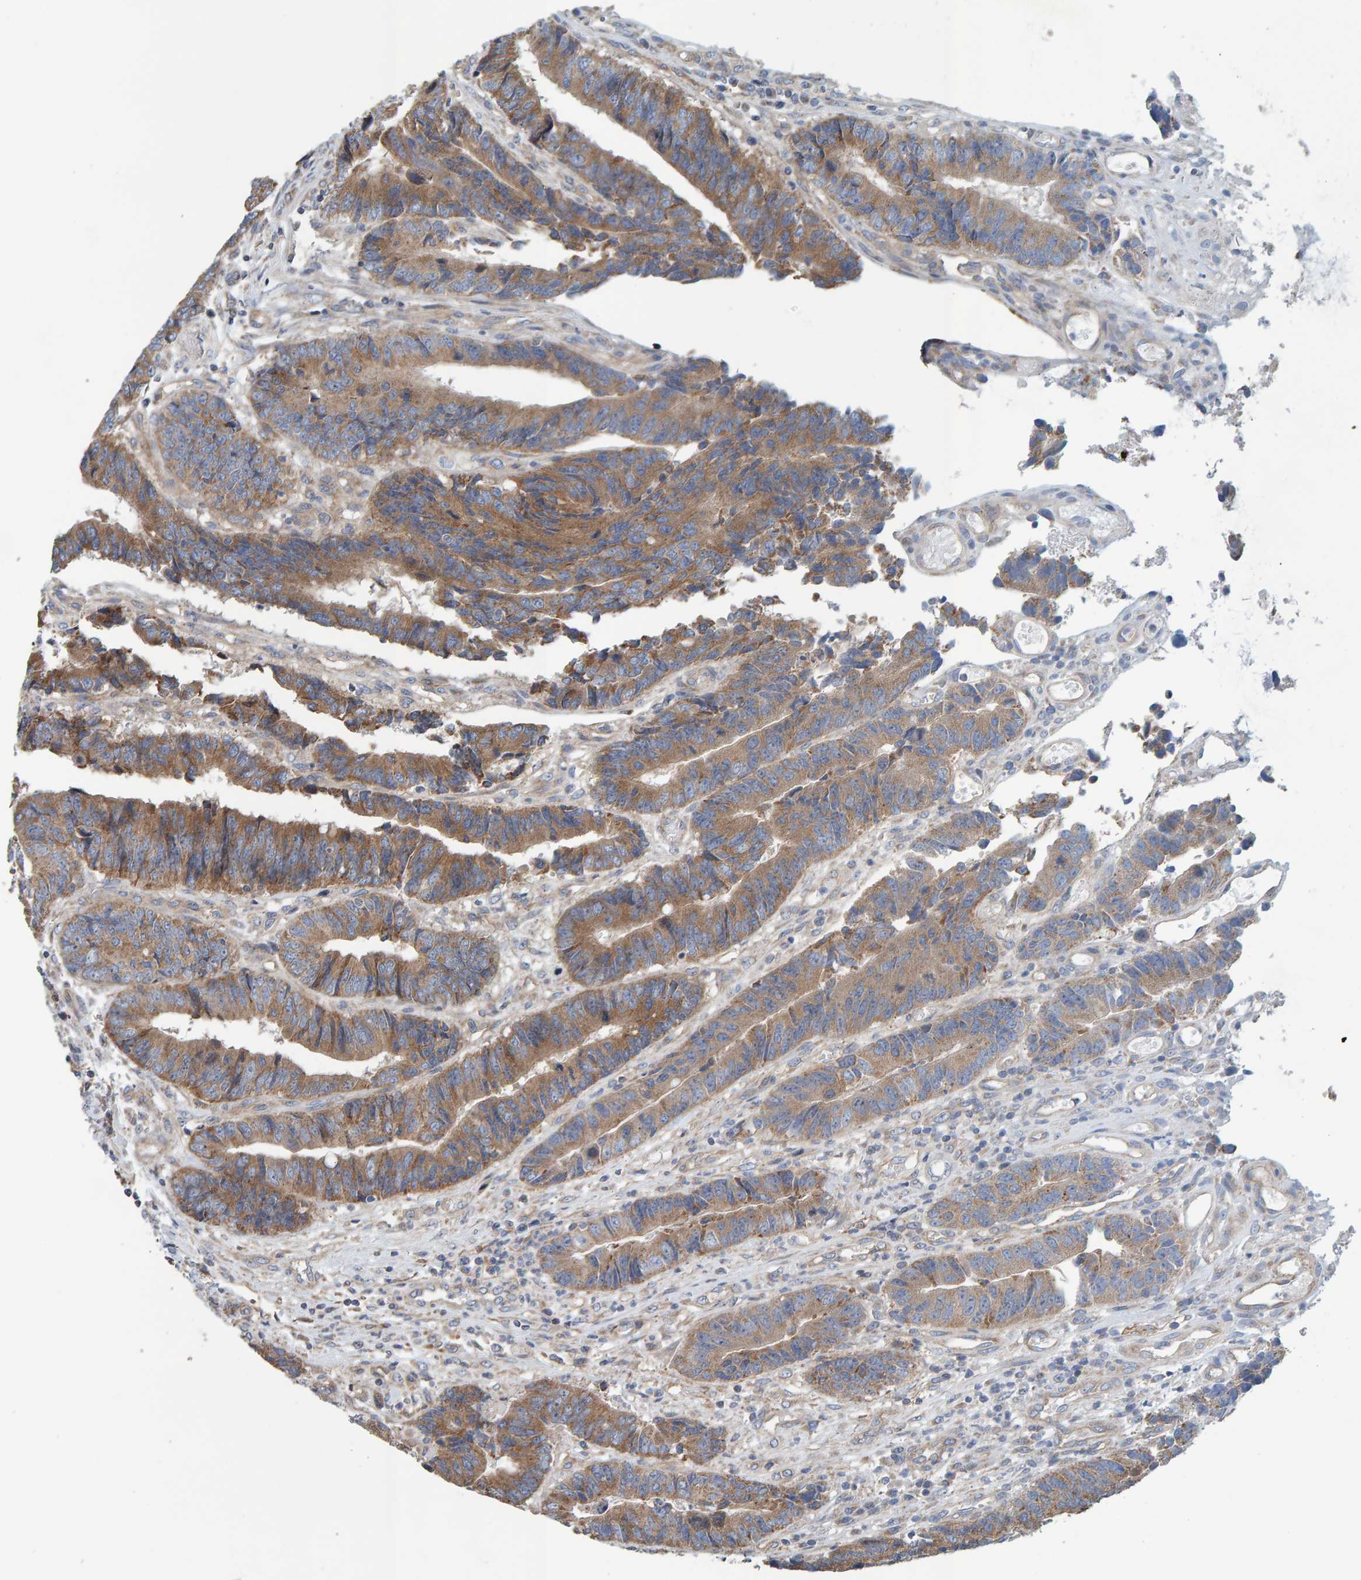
{"staining": {"intensity": "moderate", "quantity": ">75%", "location": "cytoplasmic/membranous"}, "tissue": "colorectal cancer", "cell_type": "Tumor cells", "image_type": "cancer", "snomed": [{"axis": "morphology", "description": "Adenocarcinoma, NOS"}, {"axis": "topography", "description": "Rectum"}], "caption": "A brown stain labels moderate cytoplasmic/membranous positivity of a protein in adenocarcinoma (colorectal) tumor cells.", "gene": "RGP1", "patient": {"sex": "male", "age": 84}}